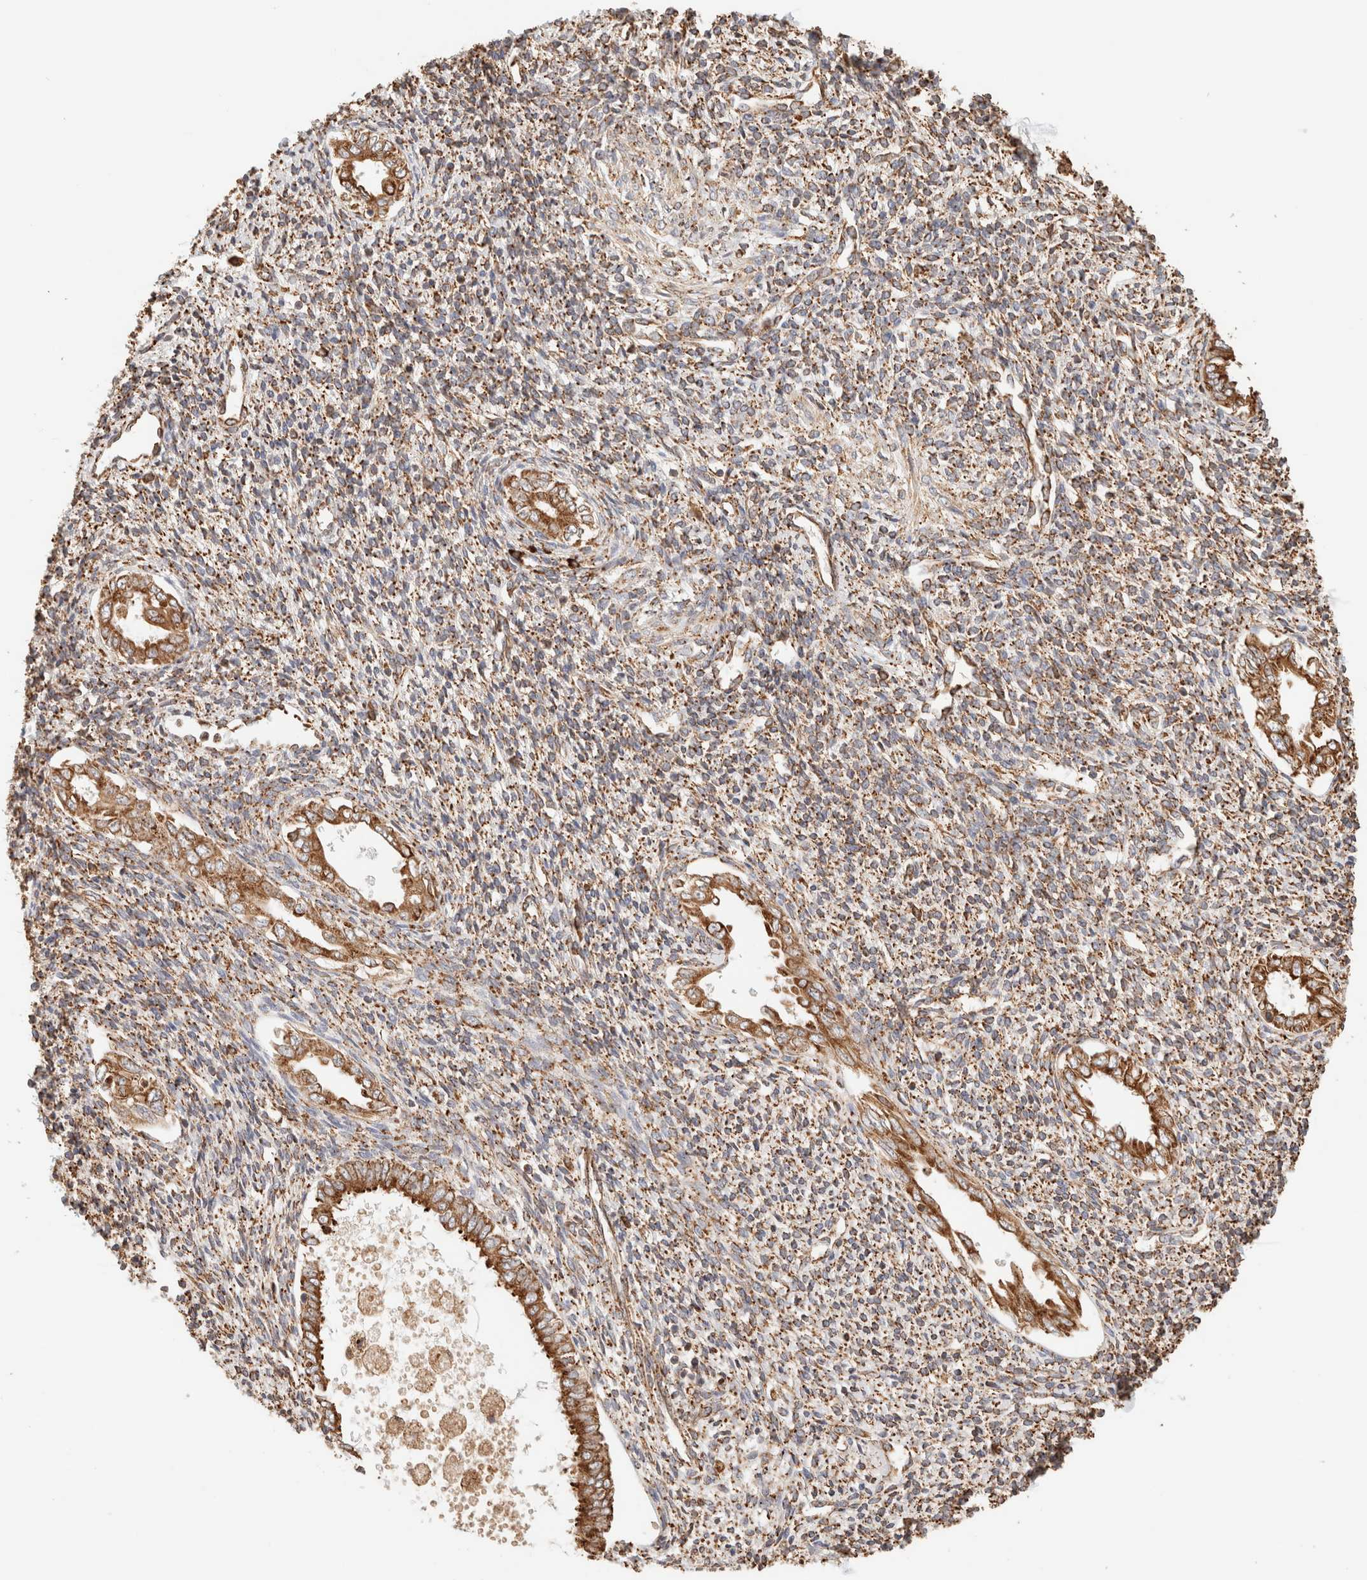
{"staining": {"intensity": "moderate", "quantity": "25%-75%", "location": "cytoplasmic/membranous"}, "tissue": "endometrium", "cell_type": "Cells in endometrial stroma", "image_type": "normal", "snomed": [{"axis": "morphology", "description": "Normal tissue, NOS"}, {"axis": "topography", "description": "Endometrium"}], "caption": "Immunohistochemistry (DAB (3,3'-diaminobenzidine)) staining of unremarkable endometrium reveals moderate cytoplasmic/membranous protein expression in approximately 25%-75% of cells in endometrial stroma.", "gene": "FER", "patient": {"sex": "female", "age": 66}}